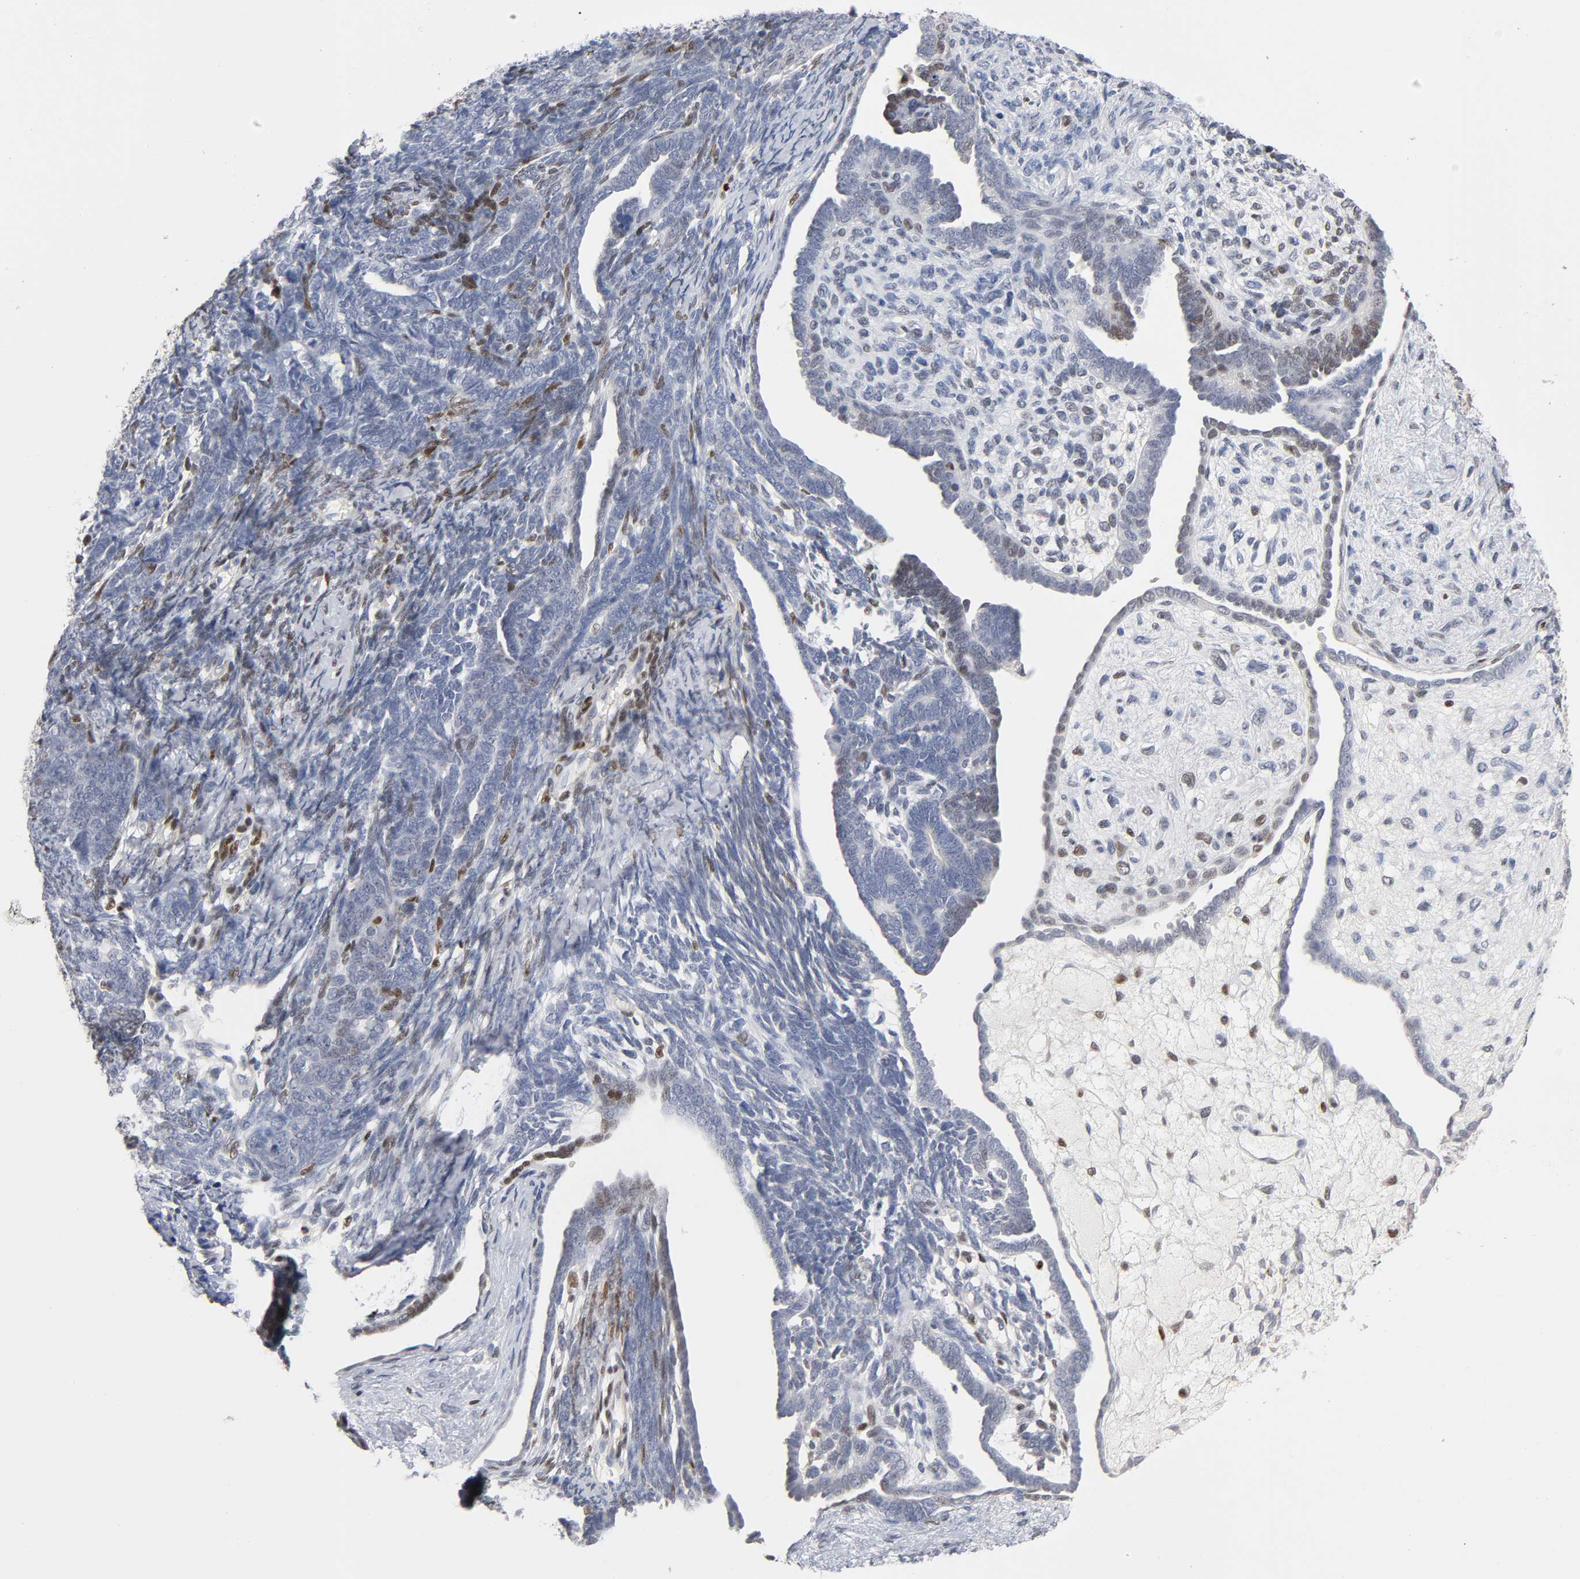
{"staining": {"intensity": "negative", "quantity": "none", "location": "none"}, "tissue": "endometrial cancer", "cell_type": "Tumor cells", "image_type": "cancer", "snomed": [{"axis": "morphology", "description": "Neoplasm, malignant, NOS"}, {"axis": "topography", "description": "Endometrium"}], "caption": "Human endometrial cancer stained for a protein using IHC exhibits no positivity in tumor cells.", "gene": "RUNX1", "patient": {"sex": "female", "age": 74}}